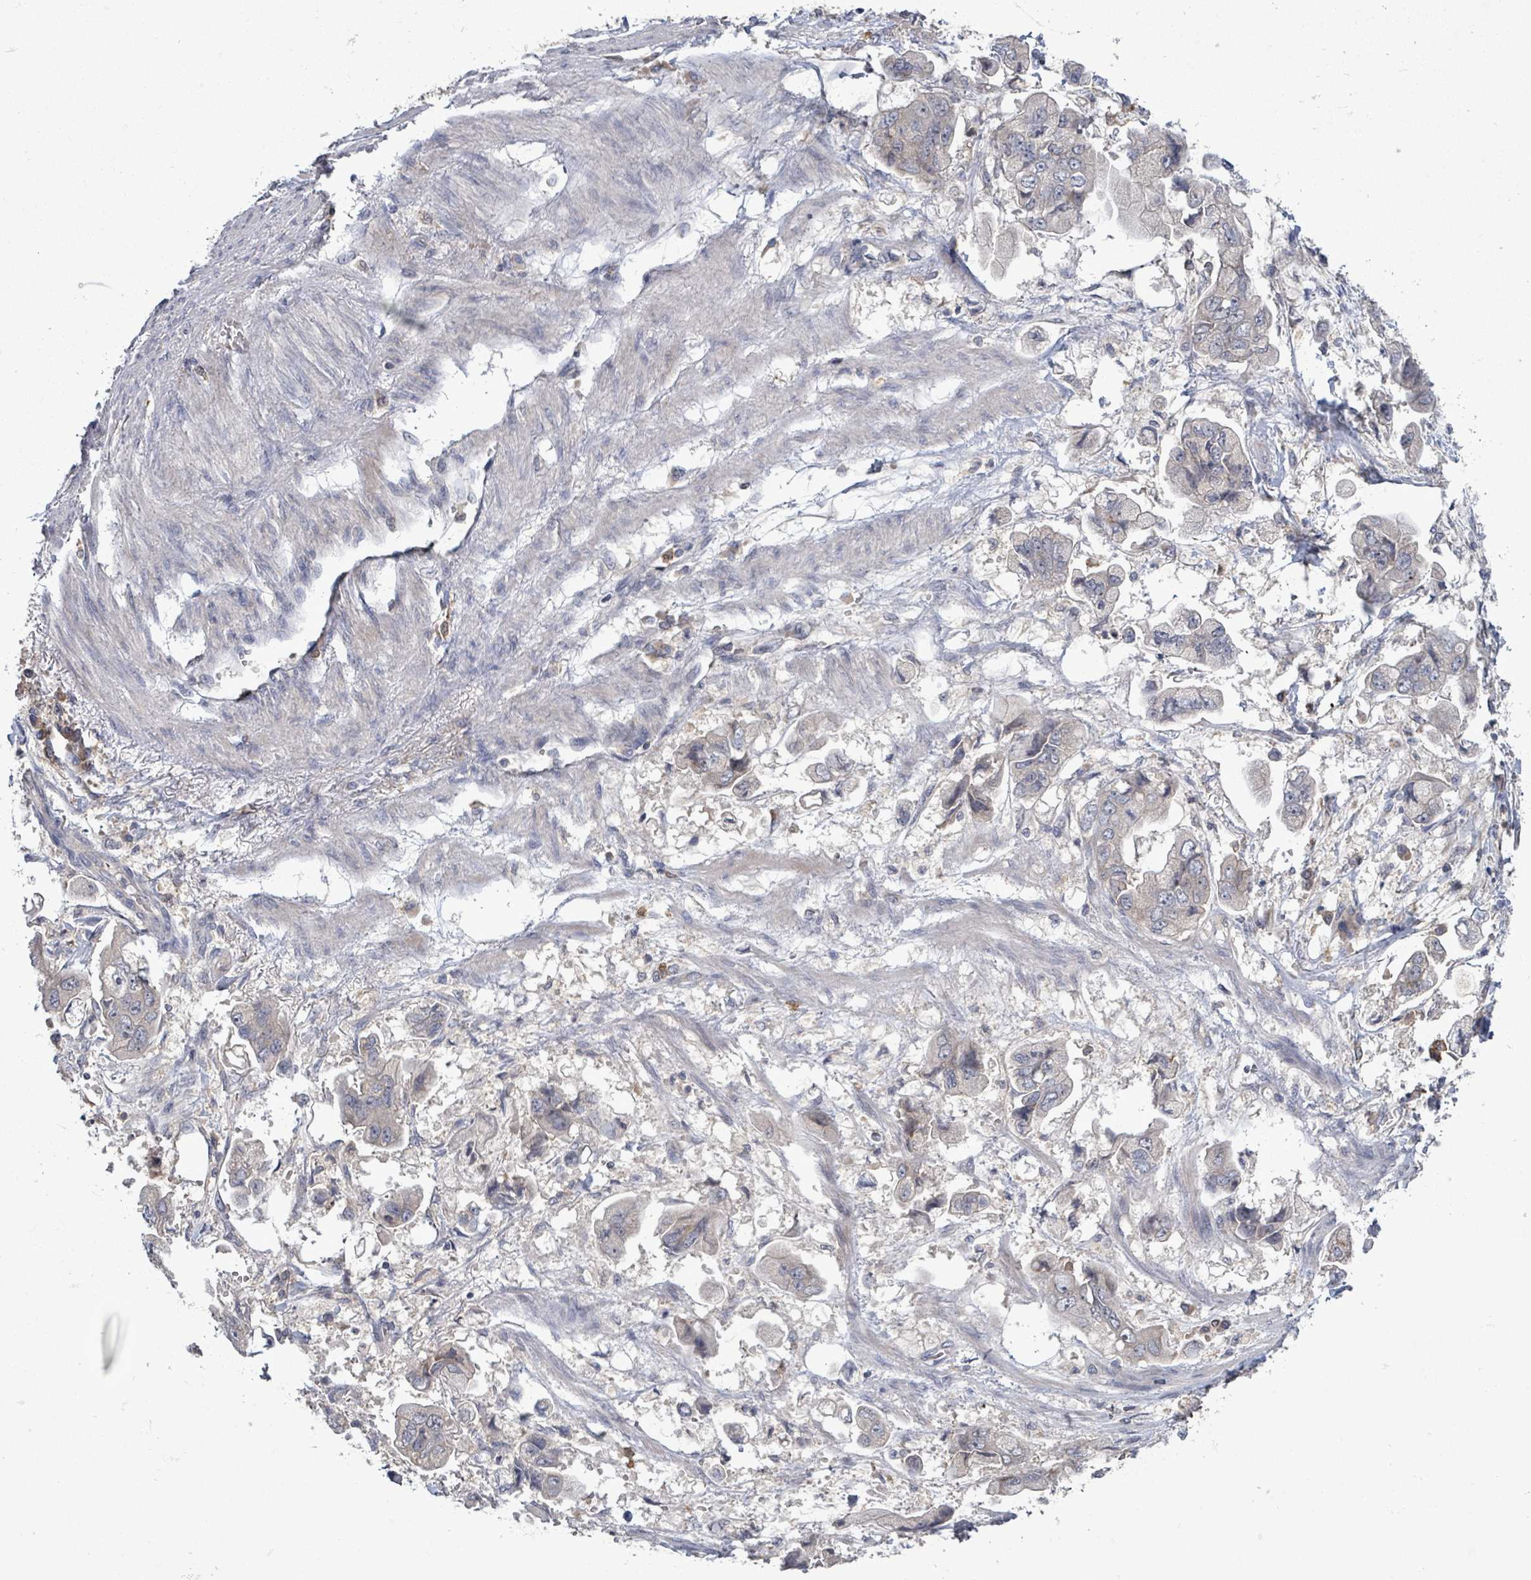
{"staining": {"intensity": "negative", "quantity": "none", "location": "none"}, "tissue": "stomach cancer", "cell_type": "Tumor cells", "image_type": "cancer", "snomed": [{"axis": "morphology", "description": "Adenocarcinoma, NOS"}, {"axis": "topography", "description": "Stomach"}], "caption": "Tumor cells are negative for brown protein staining in adenocarcinoma (stomach).", "gene": "SERPINE3", "patient": {"sex": "male", "age": 62}}